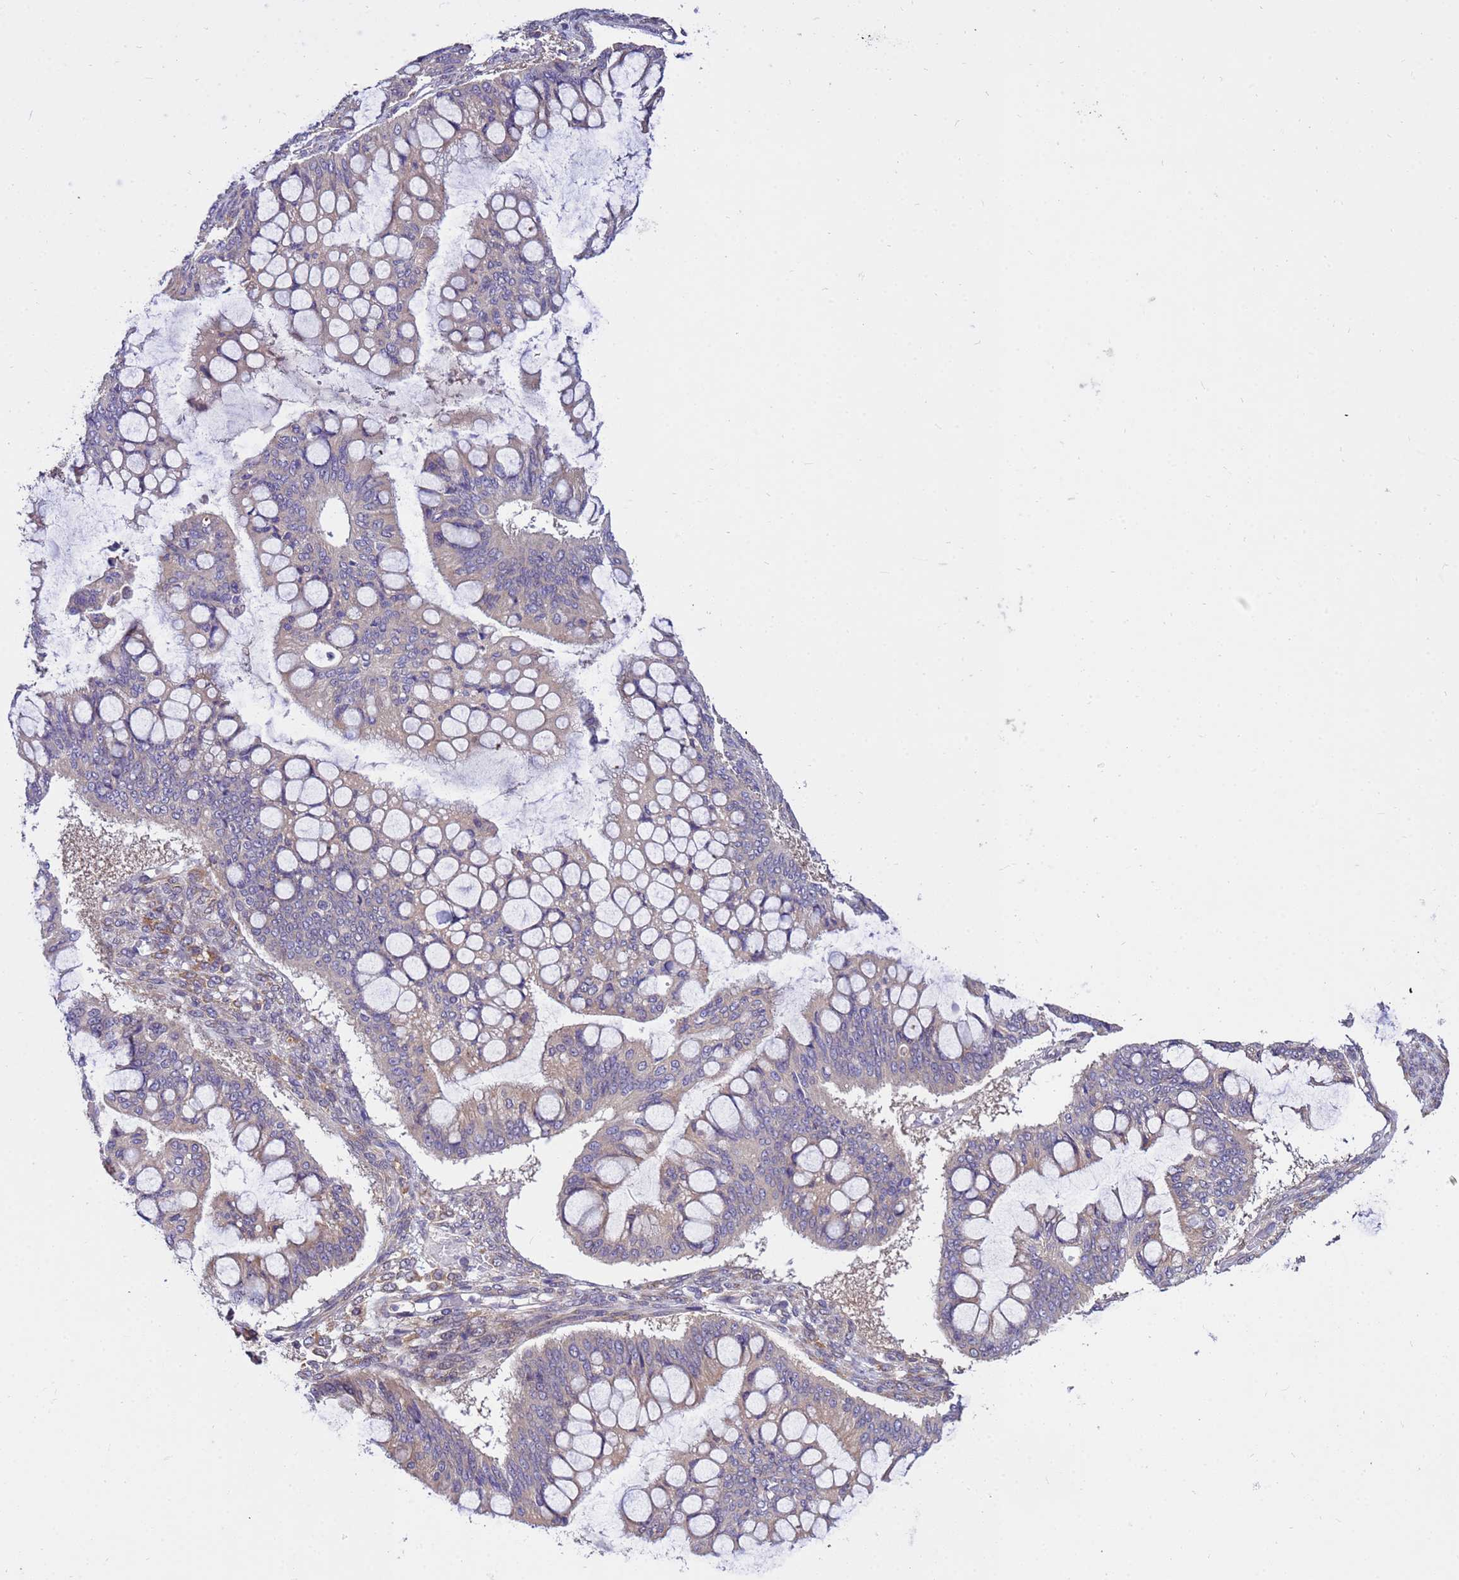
{"staining": {"intensity": "weak", "quantity": "25%-75%", "location": "cytoplasmic/membranous"}, "tissue": "ovarian cancer", "cell_type": "Tumor cells", "image_type": "cancer", "snomed": [{"axis": "morphology", "description": "Cystadenocarcinoma, mucinous, NOS"}, {"axis": "topography", "description": "Ovary"}], "caption": "Weak cytoplasmic/membranous staining is appreciated in about 25%-75% of tumor cells in ovarian mucinous cystadenocarcinoma.", "gene": "GET3", "patient": {"sex": "female", "age": 73}}